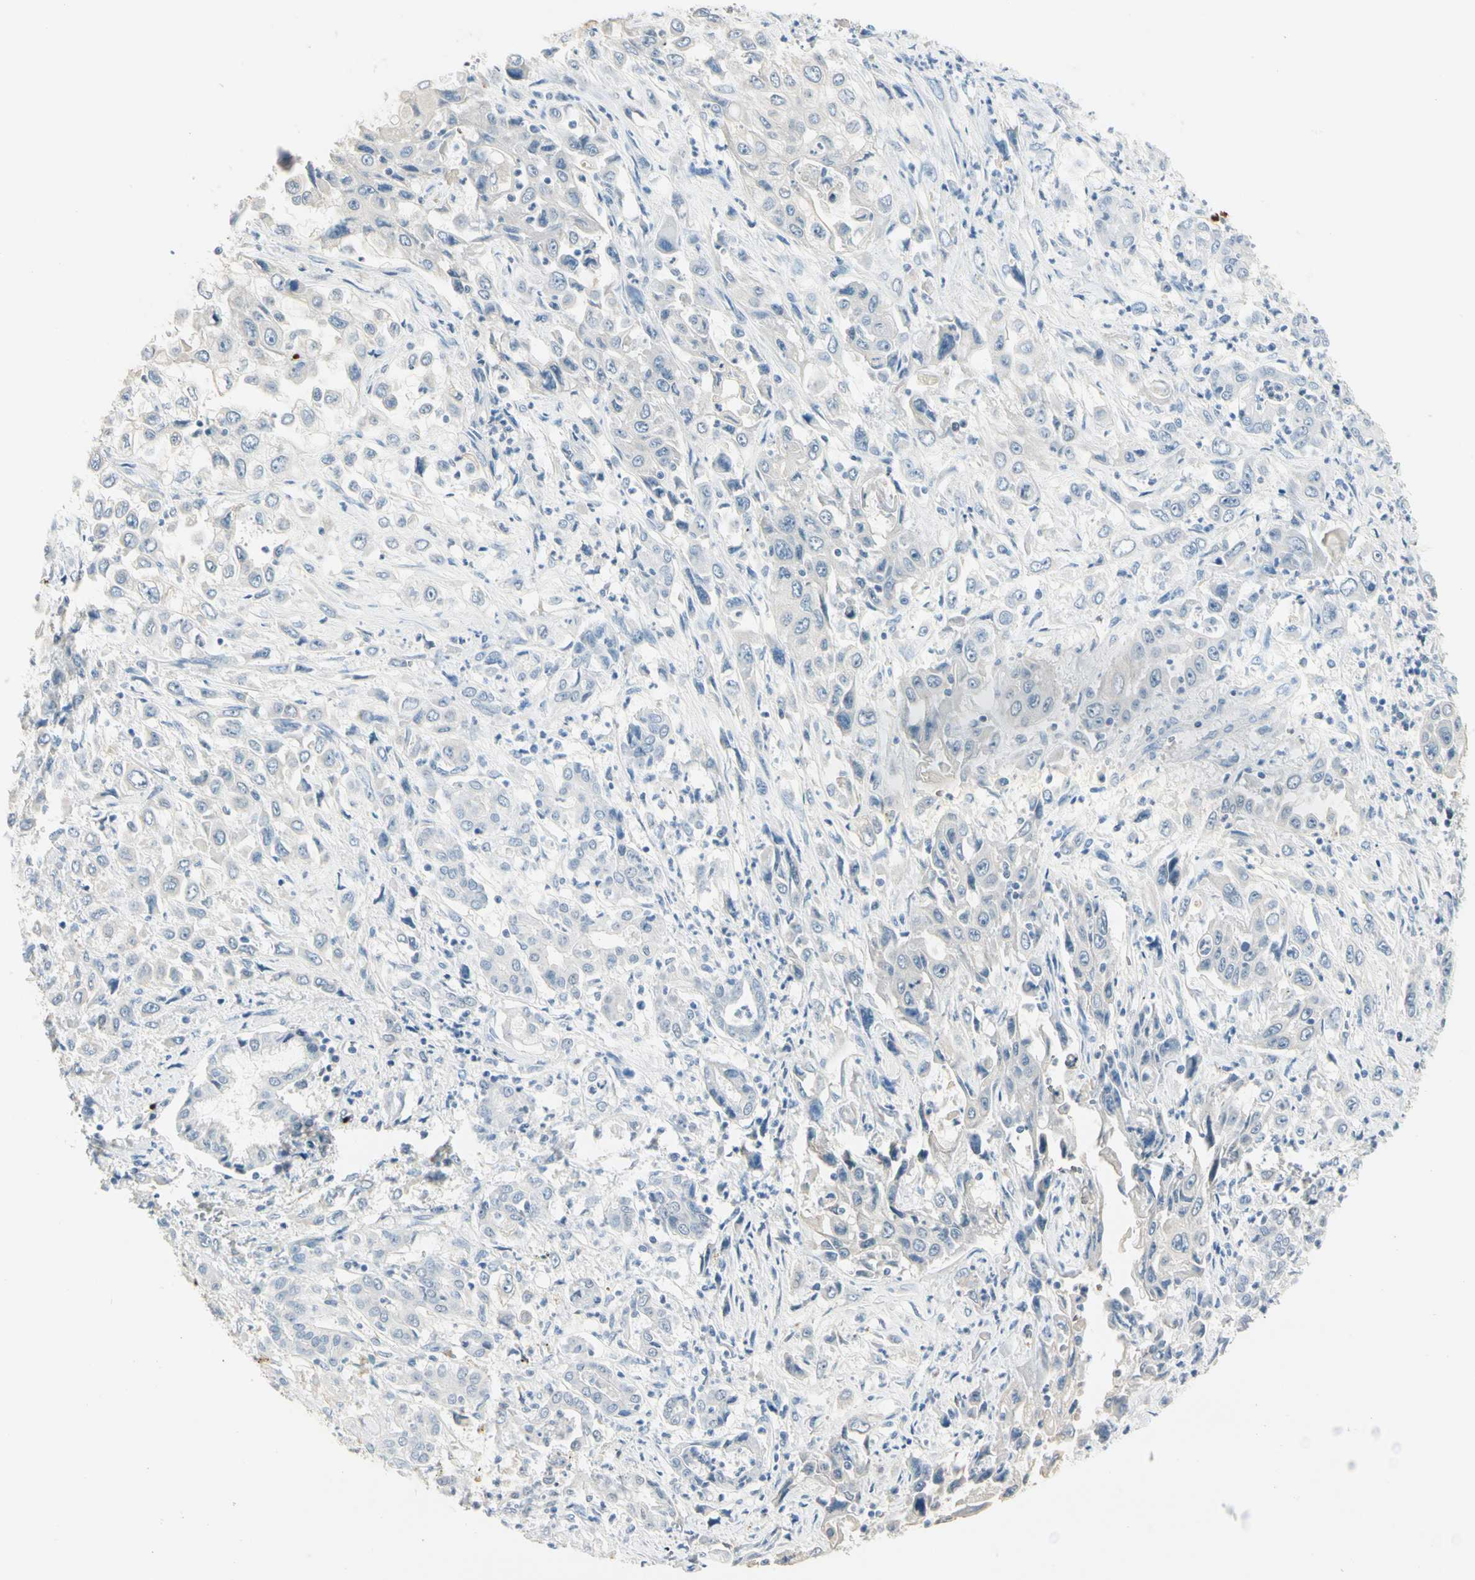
{"staining": {"intensity": "negative", "quantity": "none", "location": "none"}, "tissue": "pancreatic cancer", "cell_type": "Tumor cells", "image_type": "cancer", "snomed": [{"axis": "morphology", "description": "Adenocarcinoma, NOS"}, {"axis": "topography", "description": "Pancreas"}], "caption": "Immunohistochemistry histopathology image of human pancreatic cancer stained for a protein (brown), which reveals no positivity in tumor cells.", "gene": "CA1", "patient": {"sex": "male", "age": 70}}